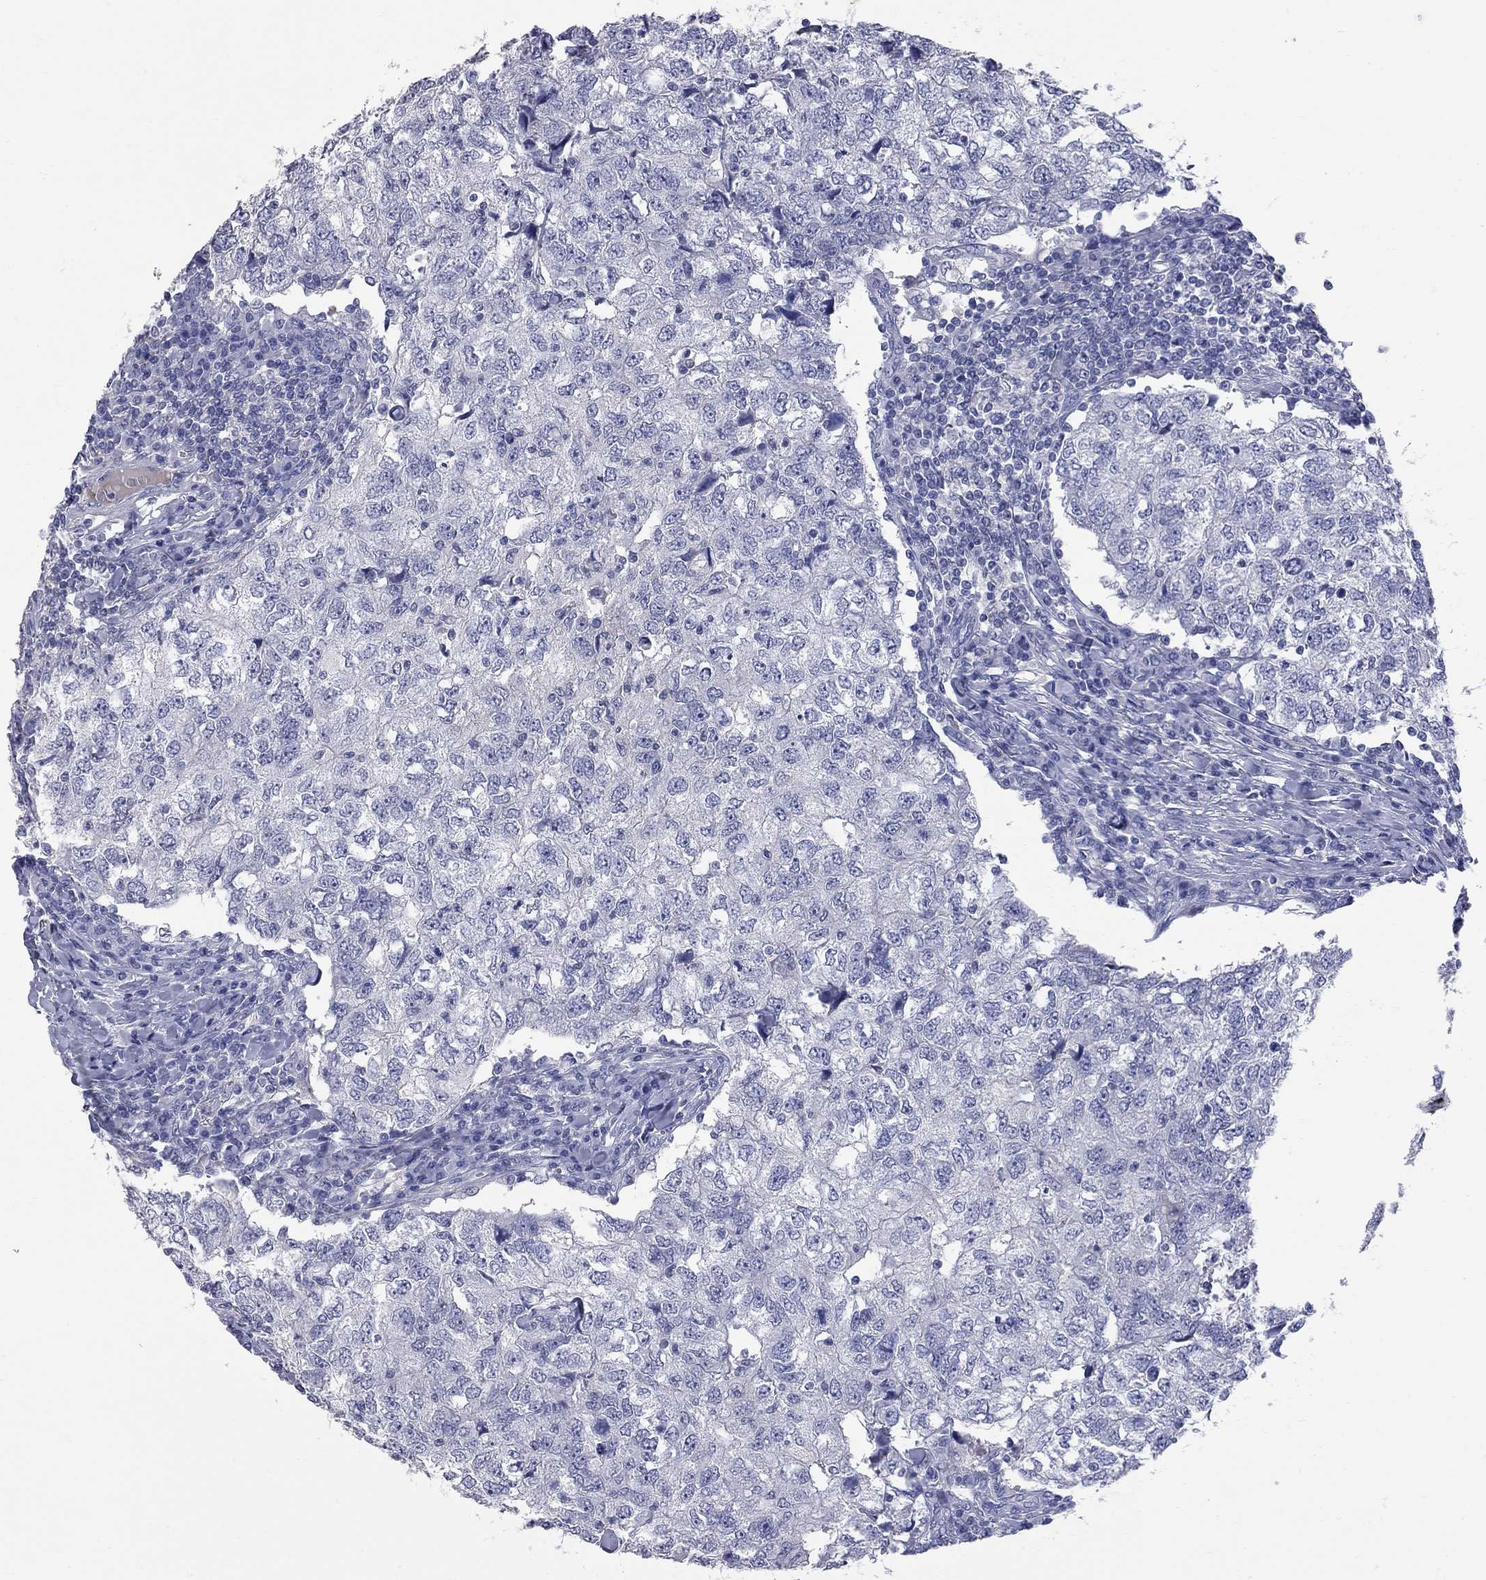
{"staining": {"intensity": "negative", "quantity": "none", "location": "none"}, "tissue": "breast cancer", "cell_type": "Tumor cells", "image_type": "cancer", "snomed": [{"axis": "morphology", "description": "Duct carcinoma"}, {"axis": "topography", "description": "Breast"}], "caption": "Immunohistochemistry of human intraductal carcinoma (breast) displays no positivity in tumor cells. Nuclei are stained in blue.", "gene": "FAM221B", "patient": {"sex": "female", "age": 30}}